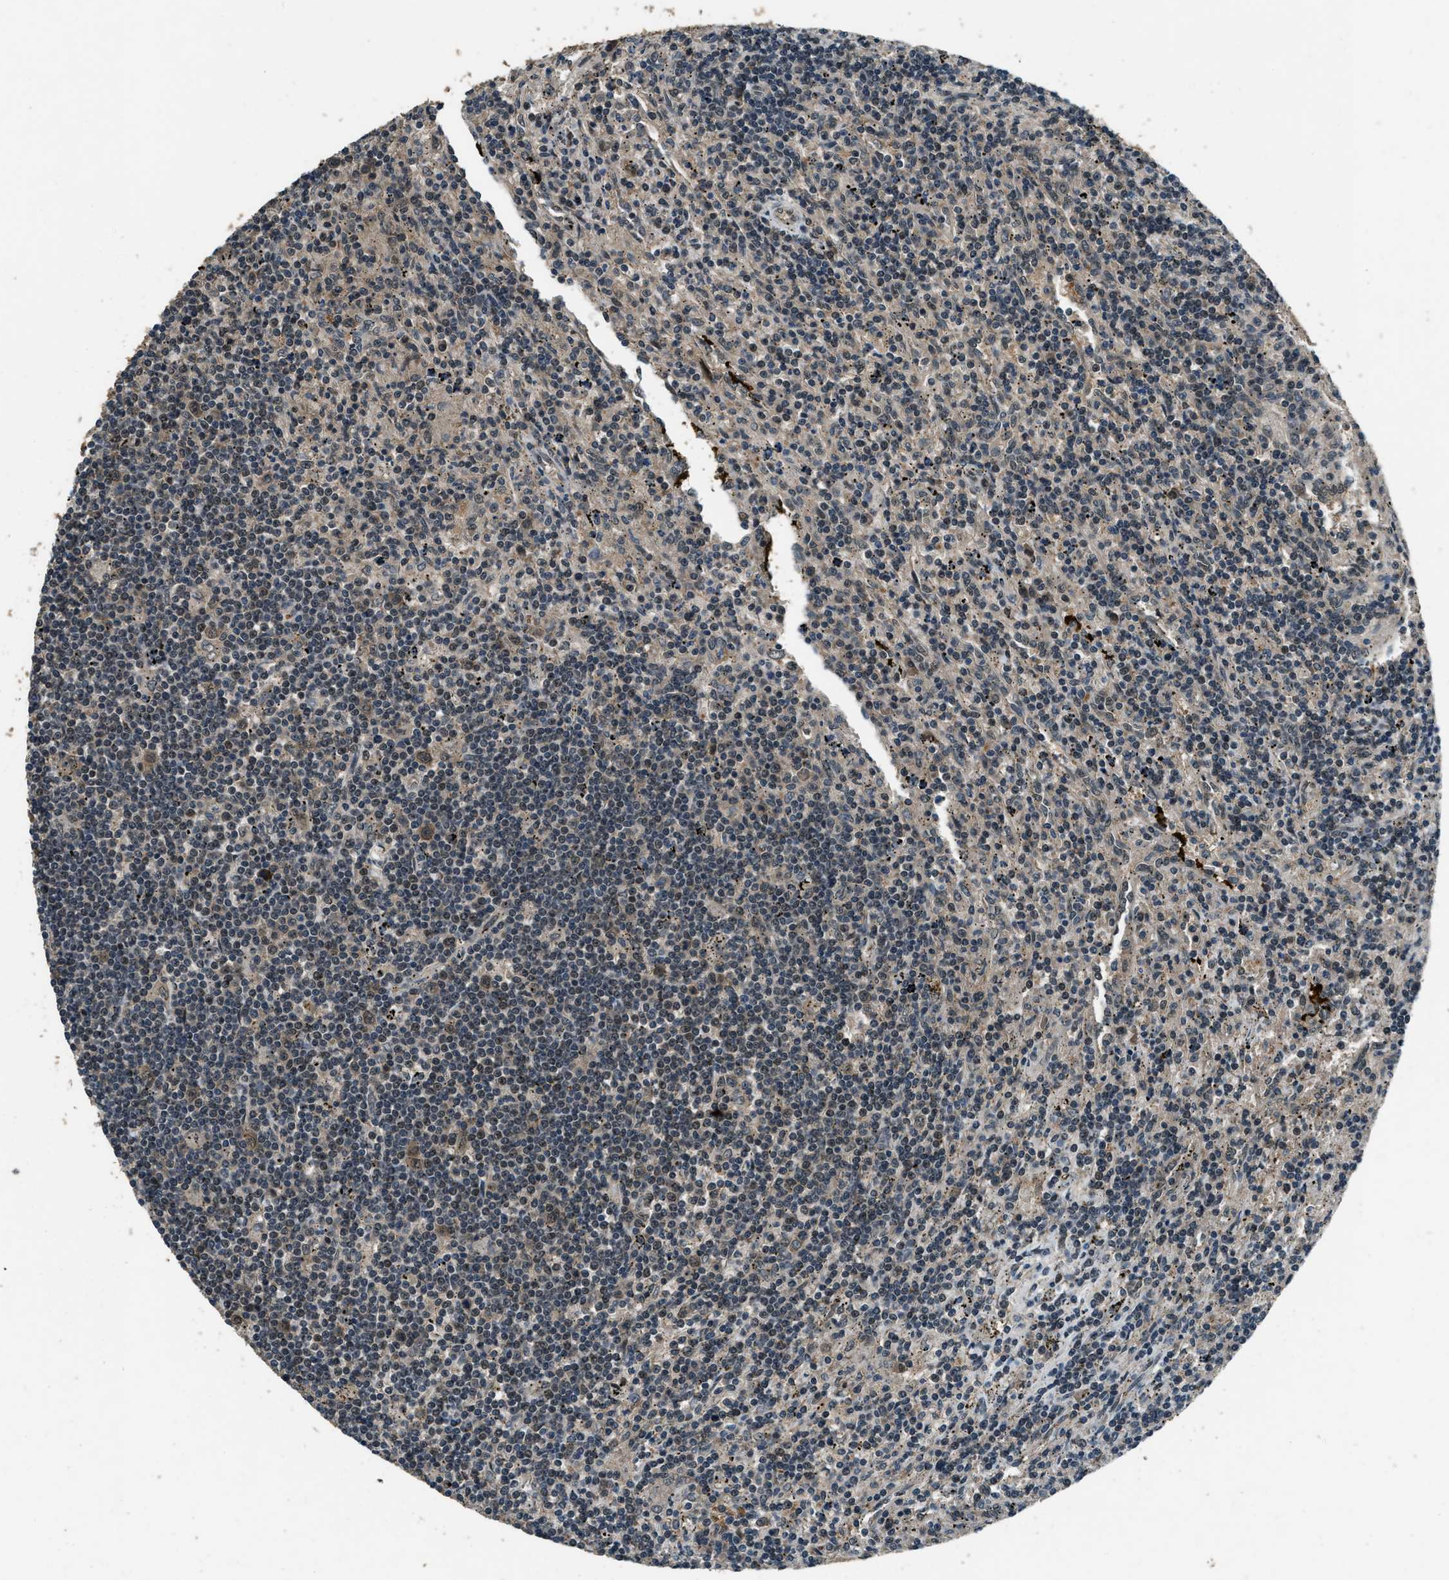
{"staining": {"intensity": "moderate", "quantity": "25%-75%", "location": "cytoplasmic/membranous"}, "tissue": "lymphoma", "cell_type": "Tumor cells", "image_type": "cancer", "snomed": [{"axis": "morphology", "description": "Malignant lymphoma, non-Hodgkin's type, Low grade"}, {"axis": "topography", "description": "Spleen"}], "caption": "Protein expression analysis of human low-grade malignant lymphoma, non-Hodgkin's type reveals moderate cytoplasmic/membranous staining in about 25%-75% of tumor cells. Nuclei are stained in blue.", "gene": "NUDCD3", "patient": {"sex": "male", "age": 76}}